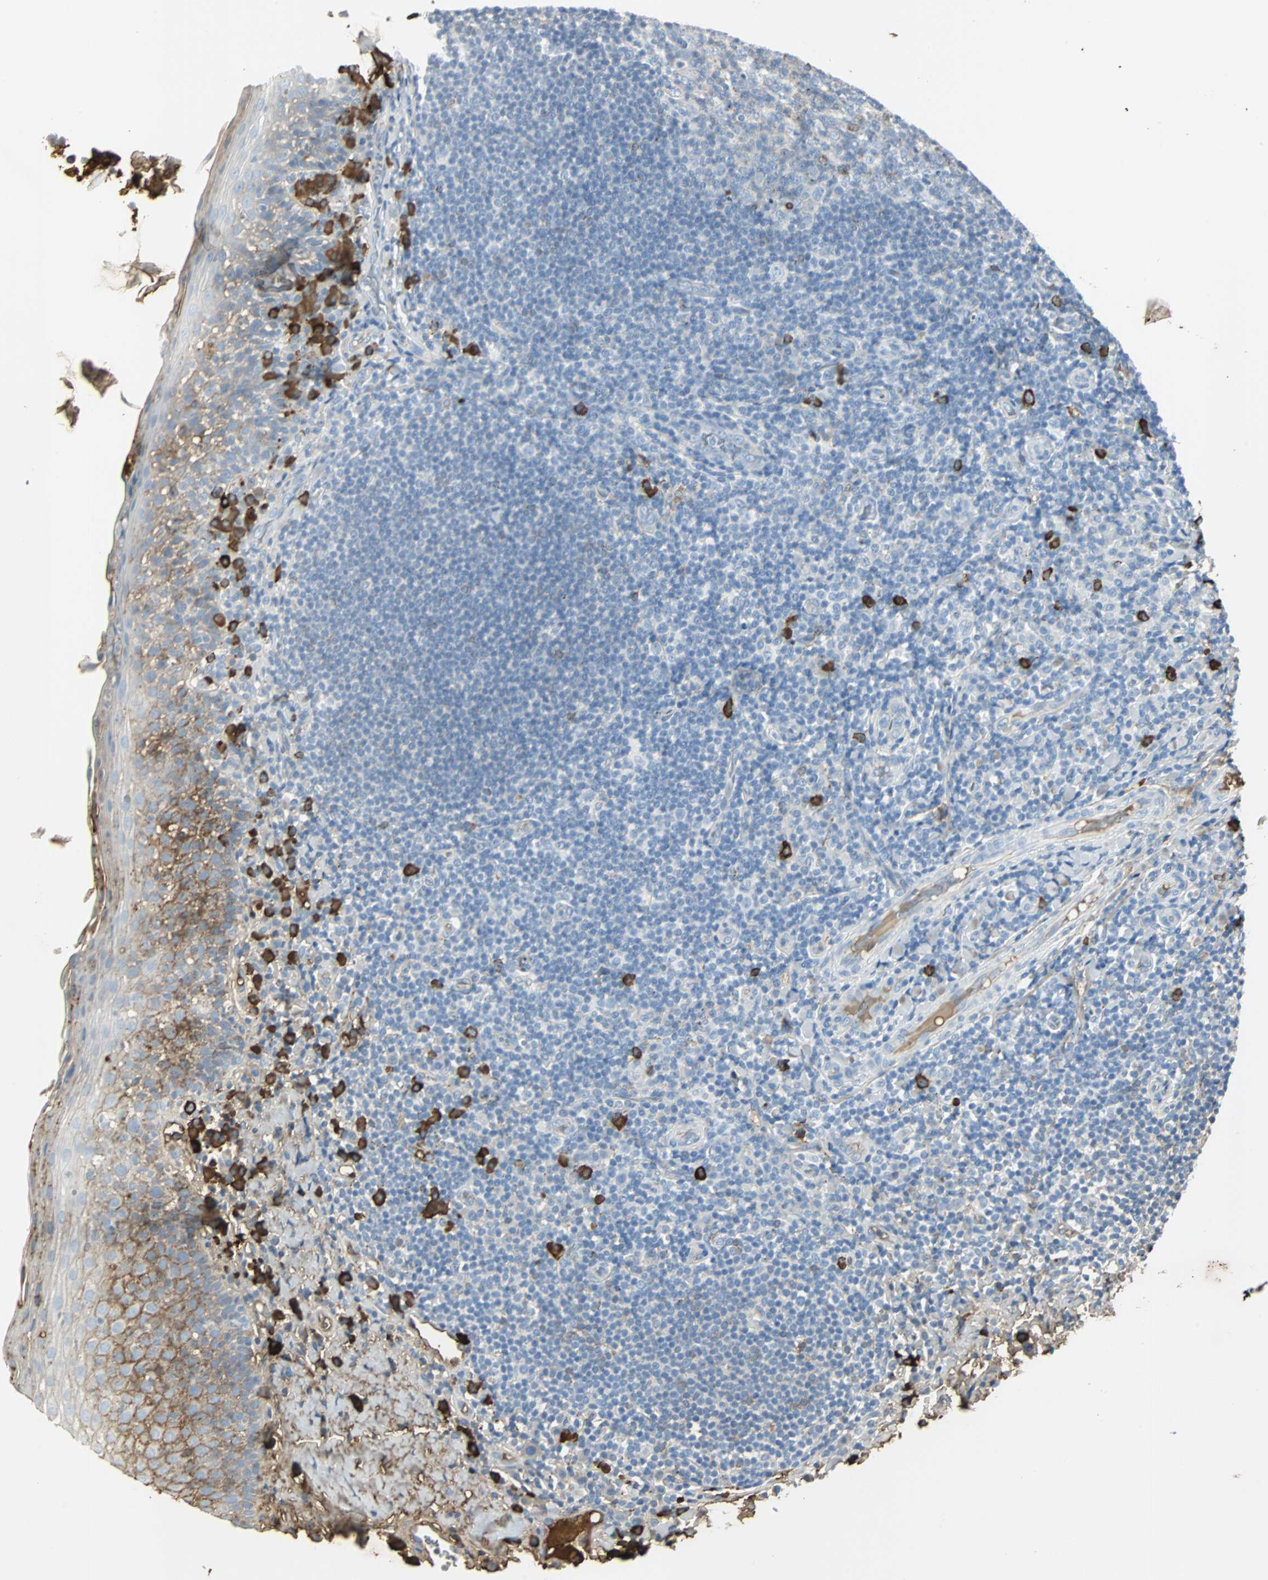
{"staining": {"intensity": "weak", "quantity": "<25%", "location": "cytoplasmic/membranous"}, "tissue": "tonsil", "cell_type": "Germinal center cells", "image_type": "normal", "snomed": [{"axis": "morphology", "description": "Normal tissue, NOS"}, {"axis": "topography", "description": "Tonsil"}], "caption": "This histopathology image is of unremarkable tonsil stained with IHC to label a protein in brown with the nuclei are counter-stained blue. There is no expression in germinal center cells.", "gene": "IGHA1", "patient": {"sex": "male", "age": 17}}